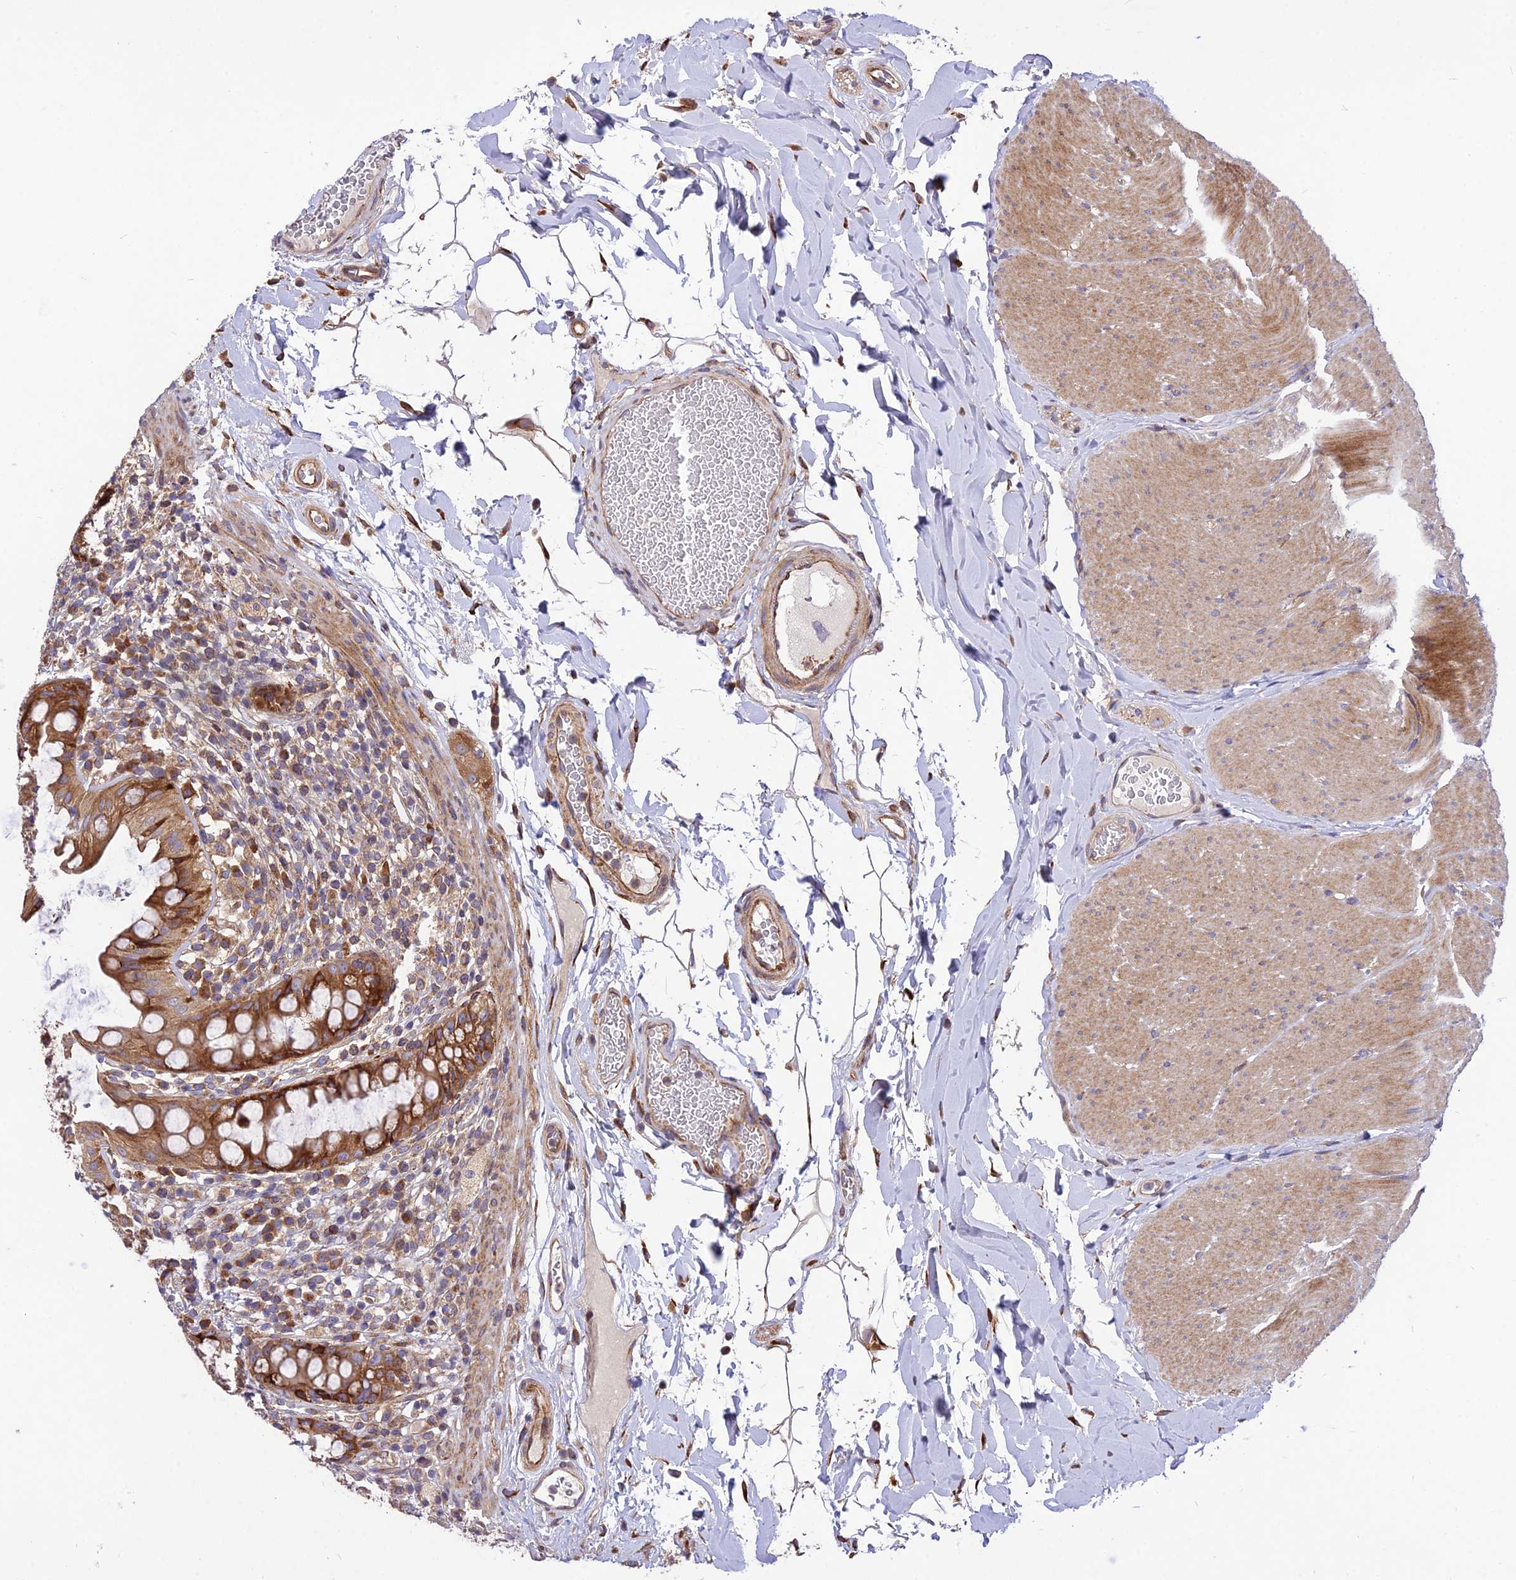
{"staining": {"intensity": "strong", "quantity": ">75%", "location": "cytoplasmic/membranous"}, "tissue": "rectum", "cell_type": "Glandular cells", "image_type": "normal", "snomed": [{"axis": "morphology", "description": "Normal tissue, NOS"}, {"axis": "topography", "description": "Rectum"}], "caption": "A high-resolution image shows immunohistochemistry (IHC) staining of unremarkable rectum, which exhibits strong cytoplasmic/membranous positivity in approximately >75% of glandular cells. The protein of interest is stained brown, and the nuclei are stained in blue (DAB (3,3'-diaminobenzidine) IHC with brightfield microscopy, high magnification).", "gene": "ROCK1", "patient": {"sex": "female", "age": 57}}